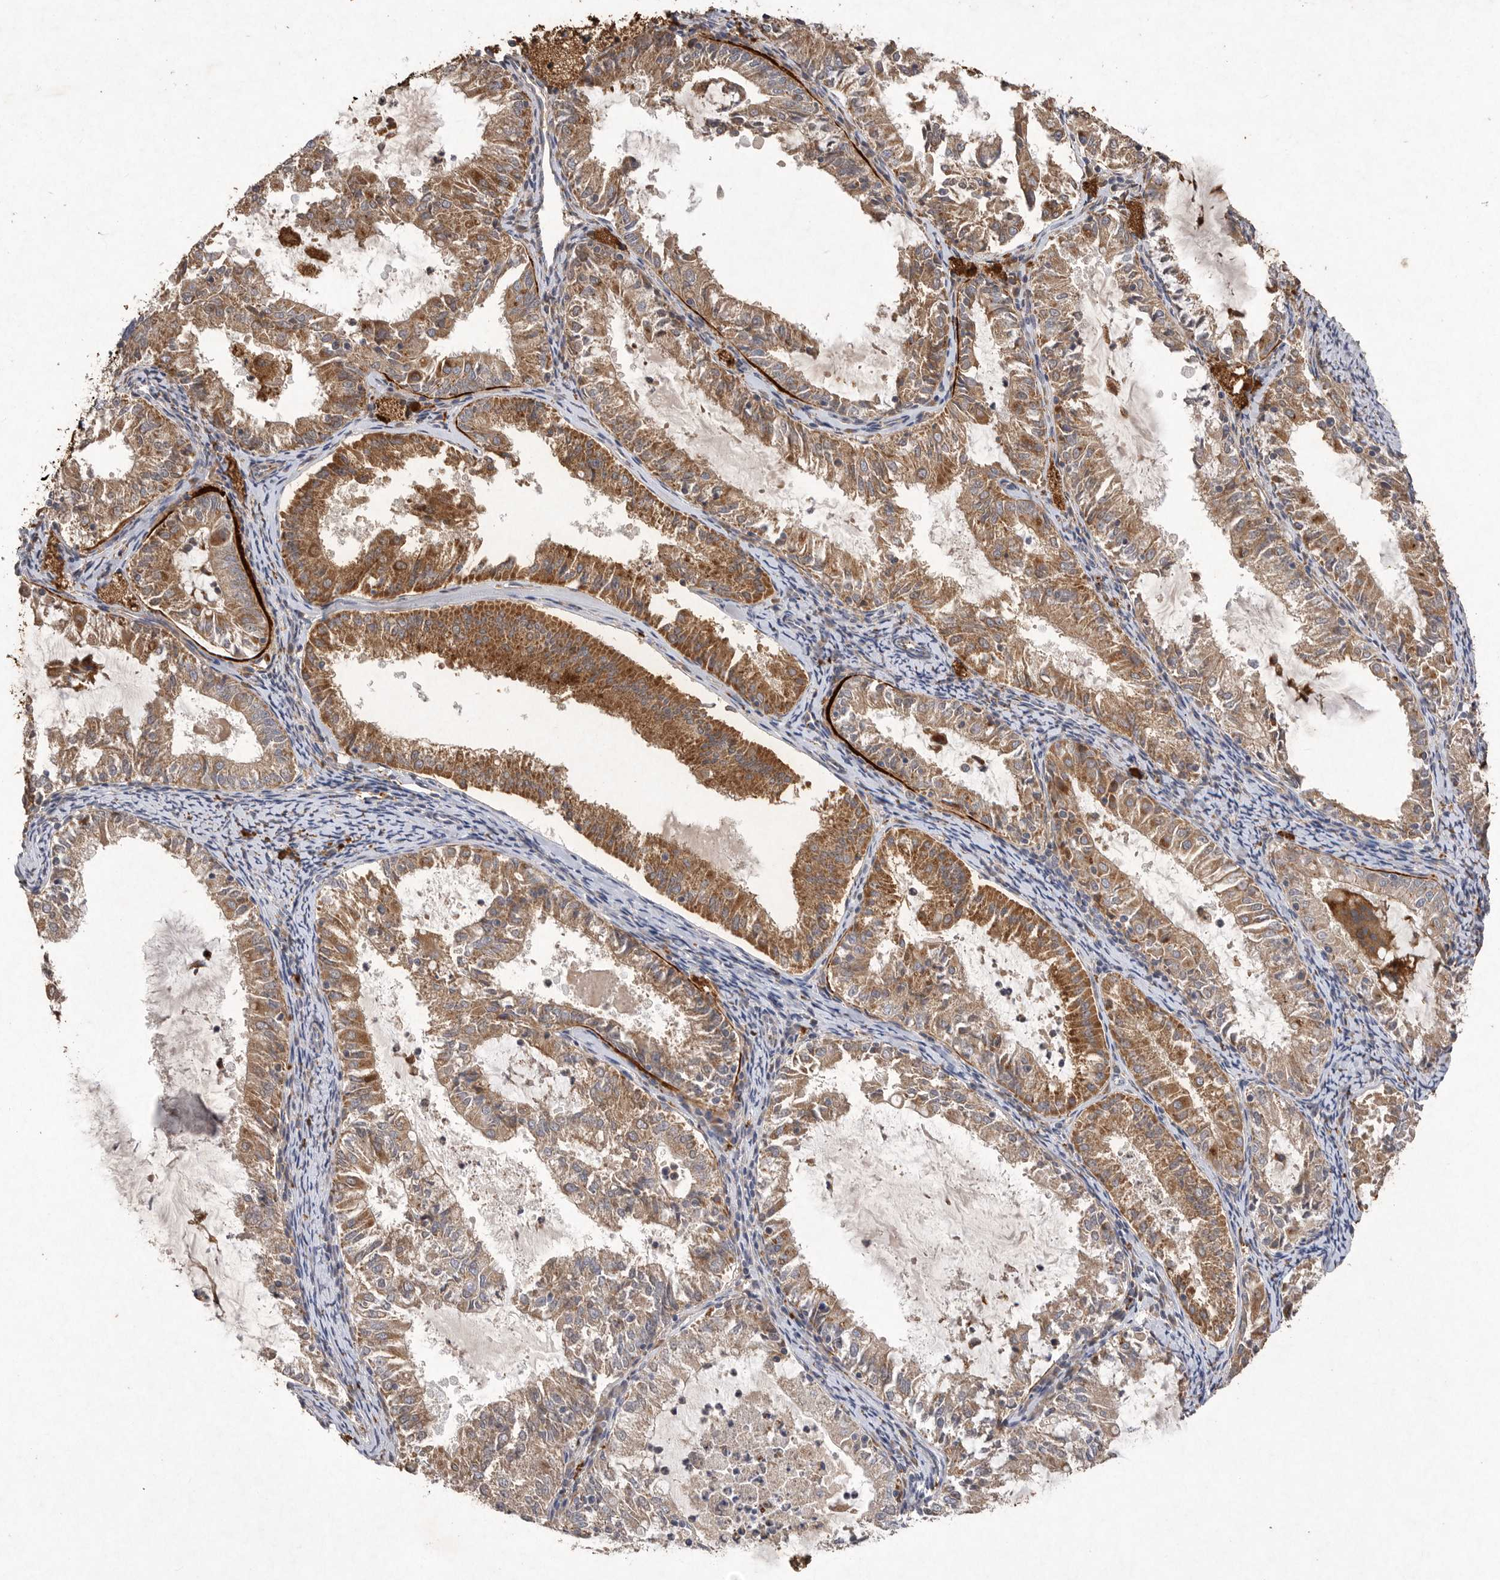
{"staining": {"intensity": "moderate", "quantity": ">75%", "location": "cytoplasmic/membranous"}, "tissue": "endometrial cancer", "cell_type": "Tumor cells", "image_type": "cancer", "snomed": [{"axis": "morphology", "description": "Adenocarcinoma, NOS"}, {"axis": "topography", "description": "Endometrium"}], "caption": "A brown stain shows moderate cytoplasmic/membranous positivity of a protein in endometrial cancer tumor cells.", "gene": "MRPL41", "patient": {"sex": "female", "age": 57}}